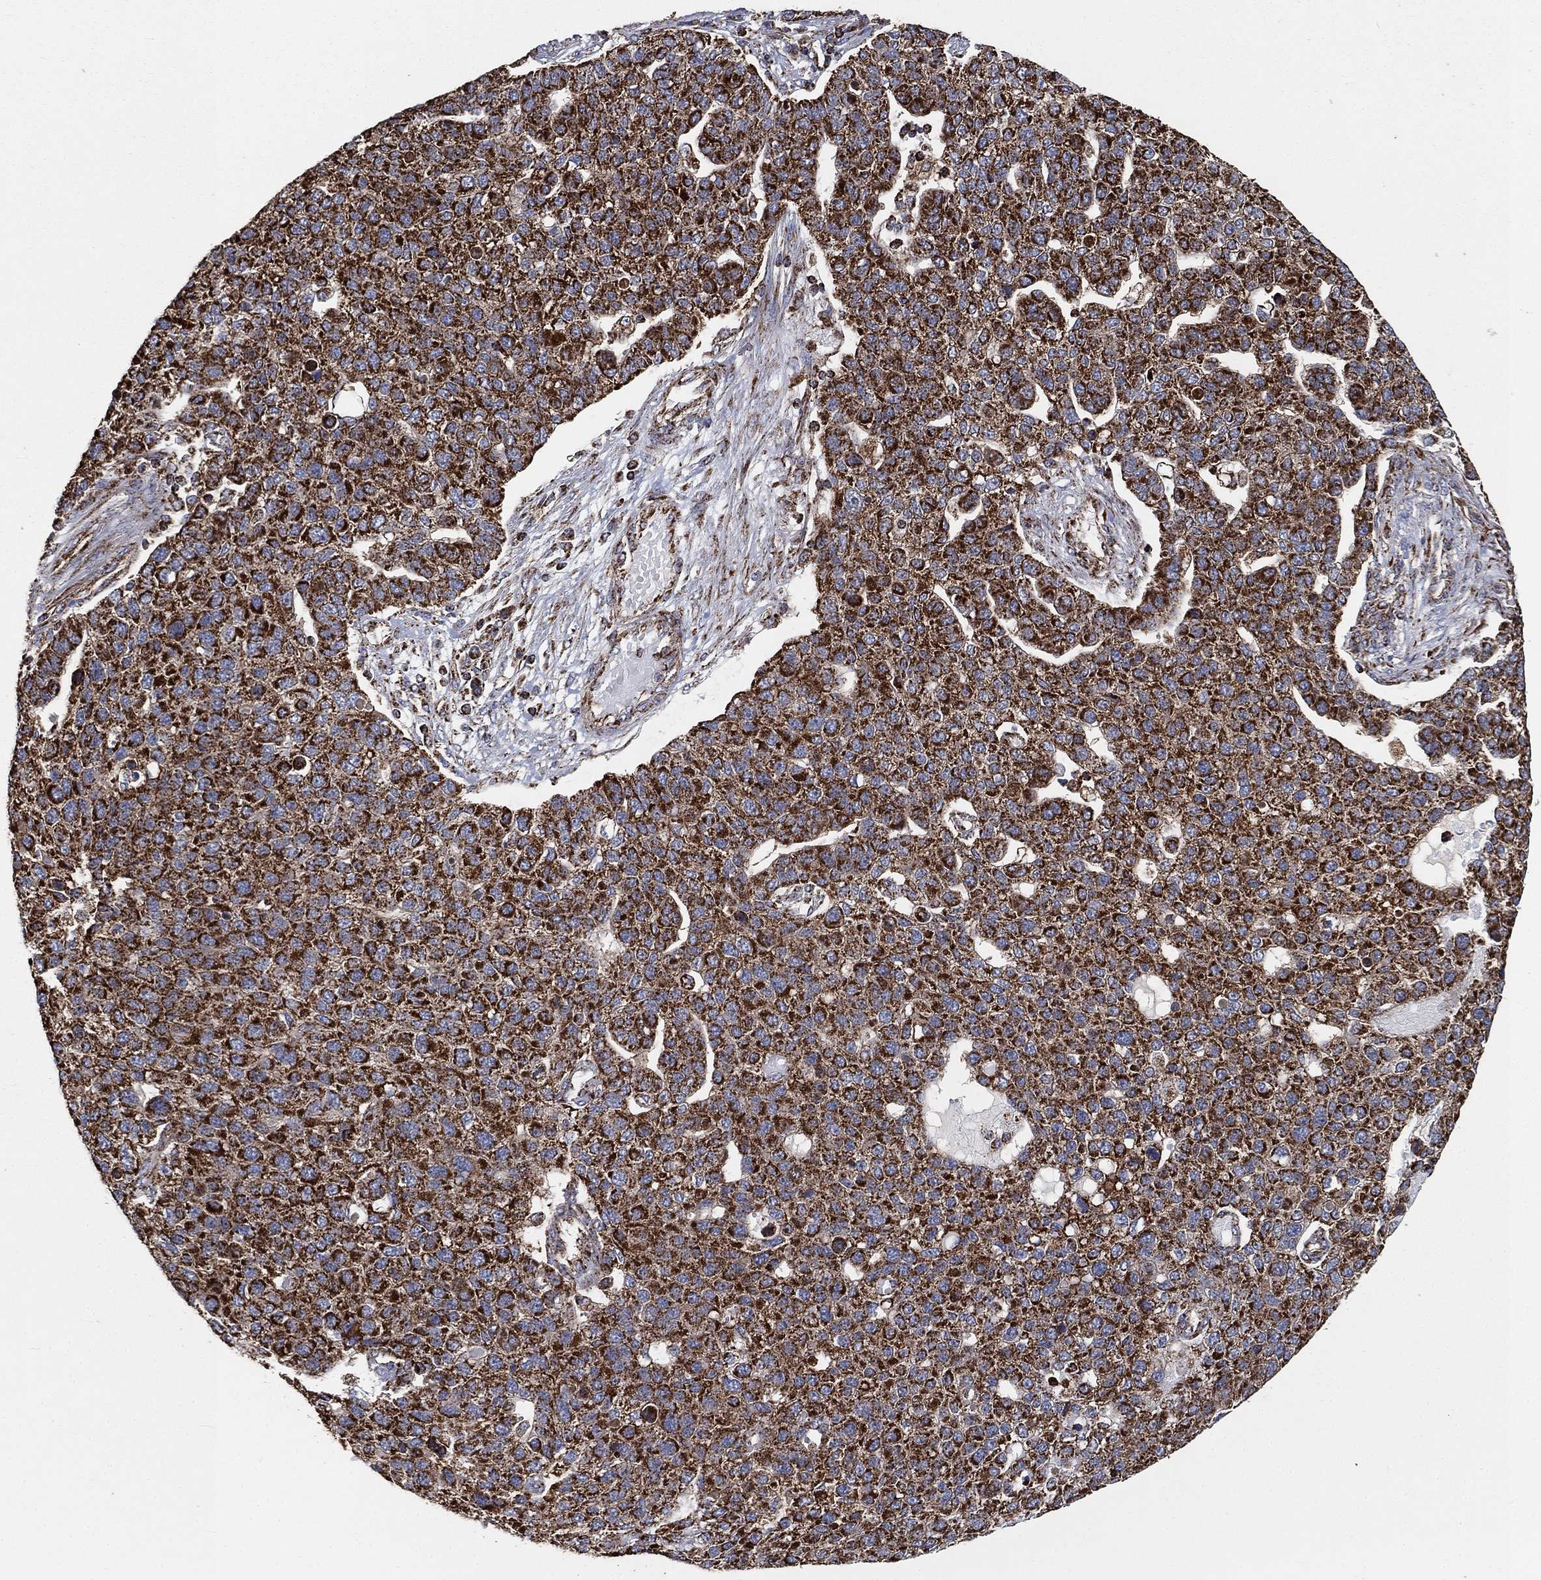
{"staining": {"intensity": "strong", "quantity": ">75%", "location": "cytoplasmic/membranous"}, "tissue": "pancreatic cancer", "cell_type": "Tumor cells", "image_type": "cancer", "snomed": [{"axis": "morphology", "description": "Adenocarcinoma, NOS"}, {"axis": "topography", "description": "Pancreas"}], "caption": "Strong cytoplasmic/membranous staining for a protein is seen in about >75% of tumor cells of pancreatic cancer using immunohistochemistry (IHC).", "gene": "SLC38A7", "patient": {"sex": "female", "age": 61}}